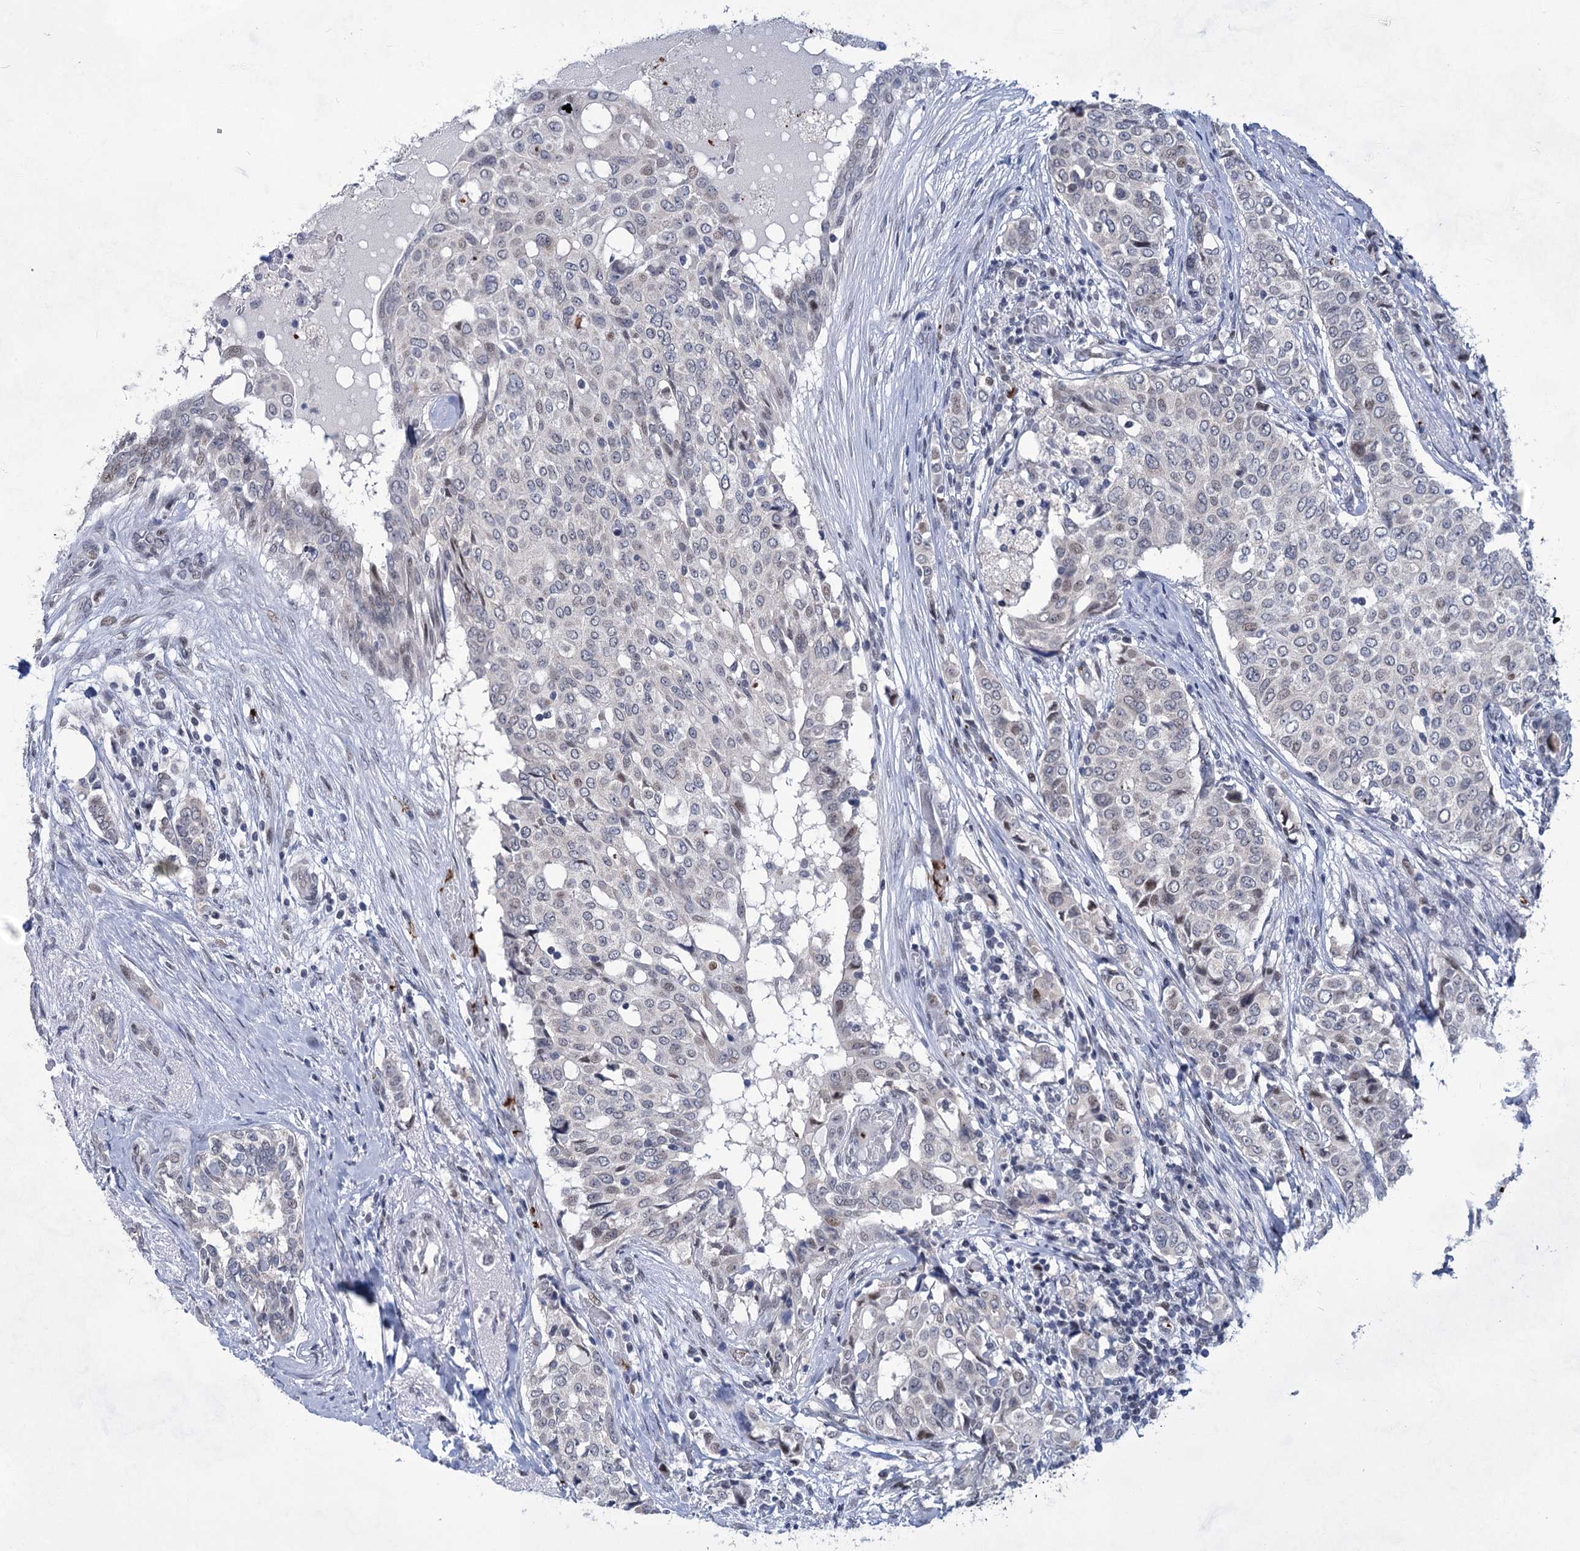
{"staining": {"intensity": "weak", "quantity": "<25%", "location": "nuclear"}, "tissue": "breast cancer", "cell_type": "Tumor cells", "image_type": "cancer", "snomed": [{"axis": "morphology", "description": "Lobular carcinoma"}, {"axis": "topography", "description": "Breast"}], "caption": "Breast lobular carcinoma was stained to show a protein in brown. There is no significant staining in tumor cells.", "gene": "MON2", "patient": {"sex": "female", "age": 51}}